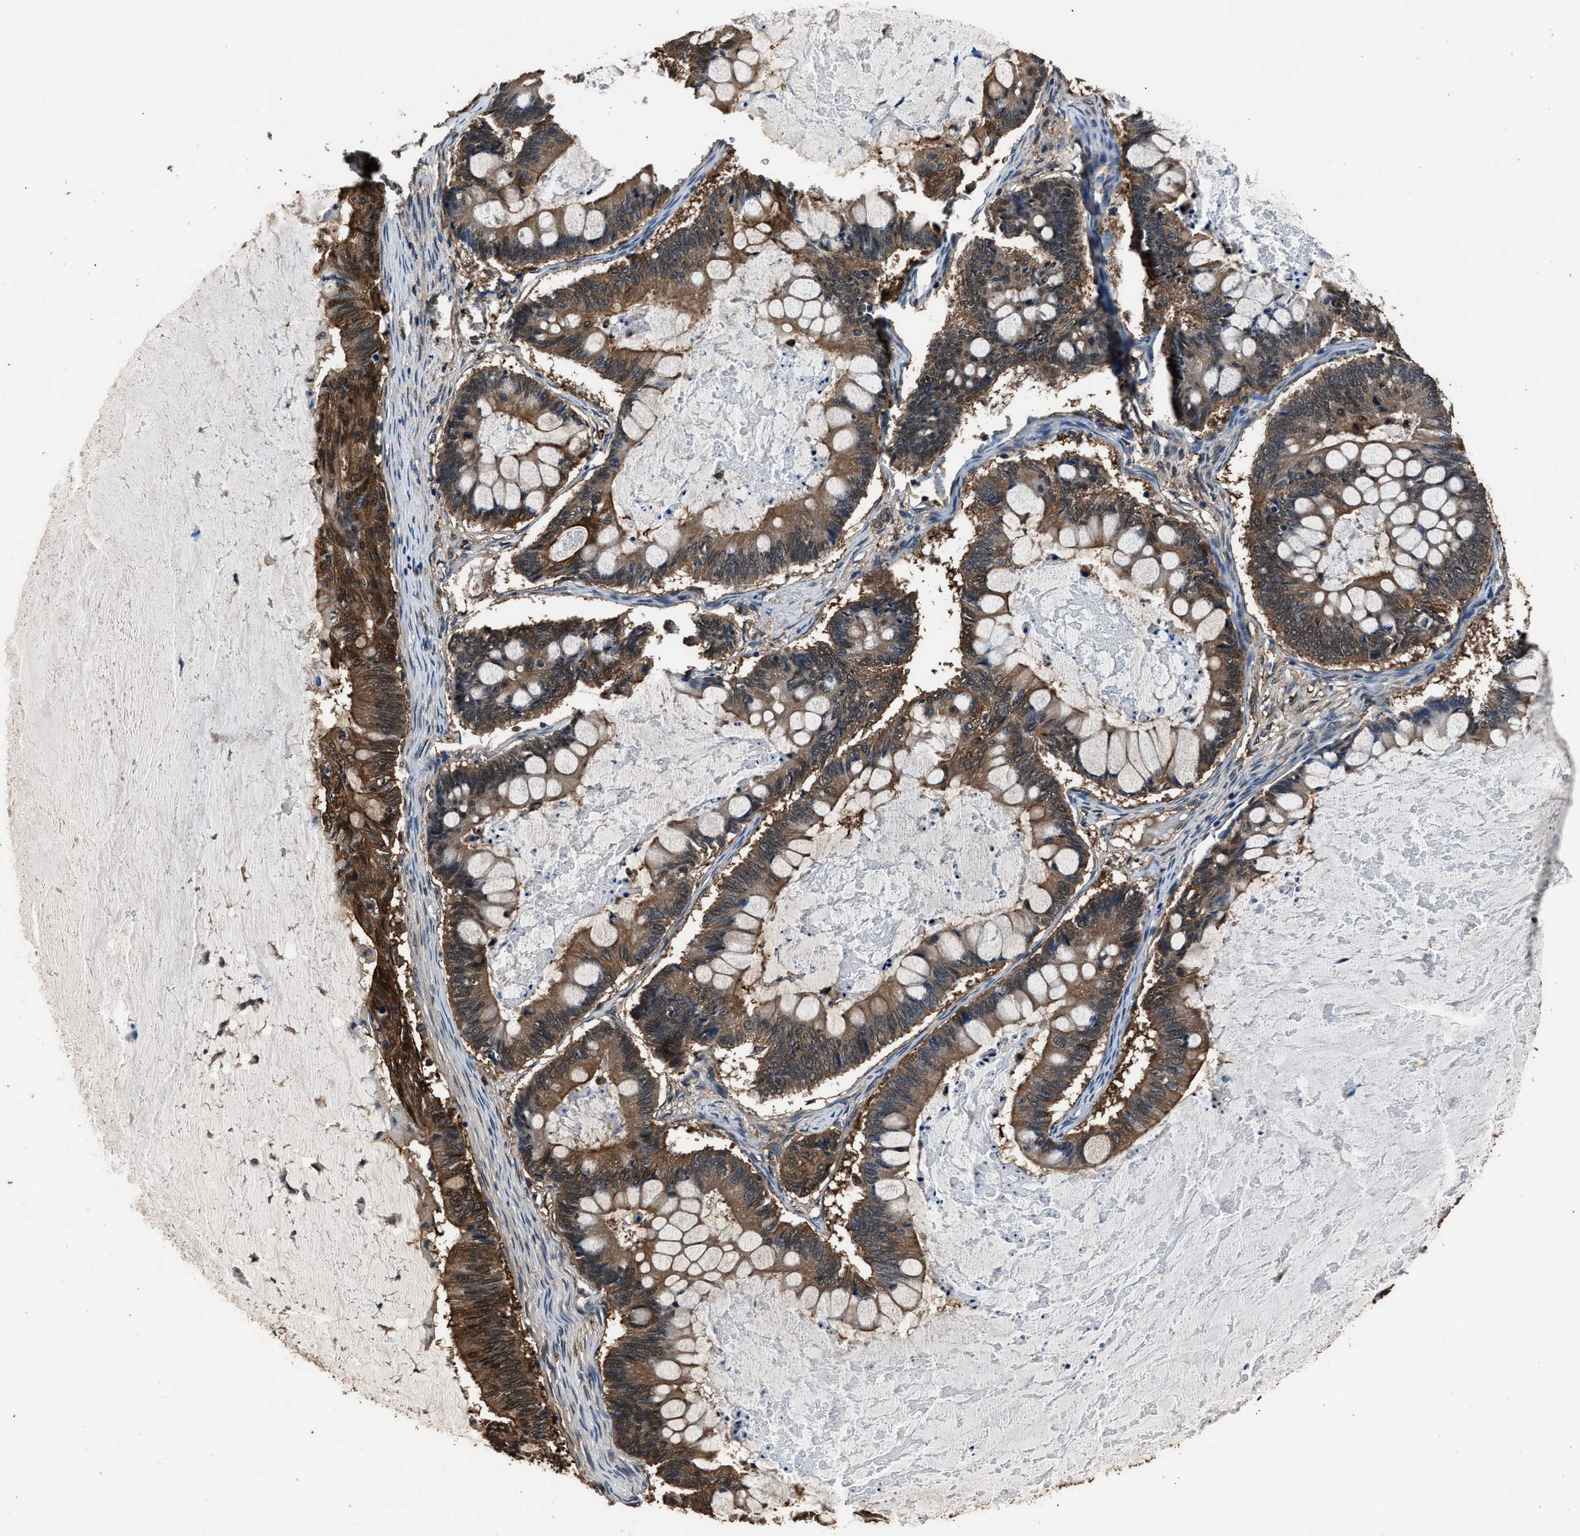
{"staining": {"intensity": "moderate", "quantity": ">75%", "location": "cytoplasmic/membranous"}, "tissue": "ovarian cancer", "cell_type": "Tumor cells", "image_type": "cancer", "snomed": [{"axis": "morphology", "description": "Cystadenocarcinoma, mucinous, NOS"}, {"axis": "topography", "description": "Ovary"}], "caption": "Mucinous cystadenocarcinoma (ovarian) stained for a protein (brown) demonstrates moderate cytoplasmic/membranous positive positivity in approximately >75% of tumor cells.", "gene": "GSTP1", "patient": {"sex": "female", "age": 61}}